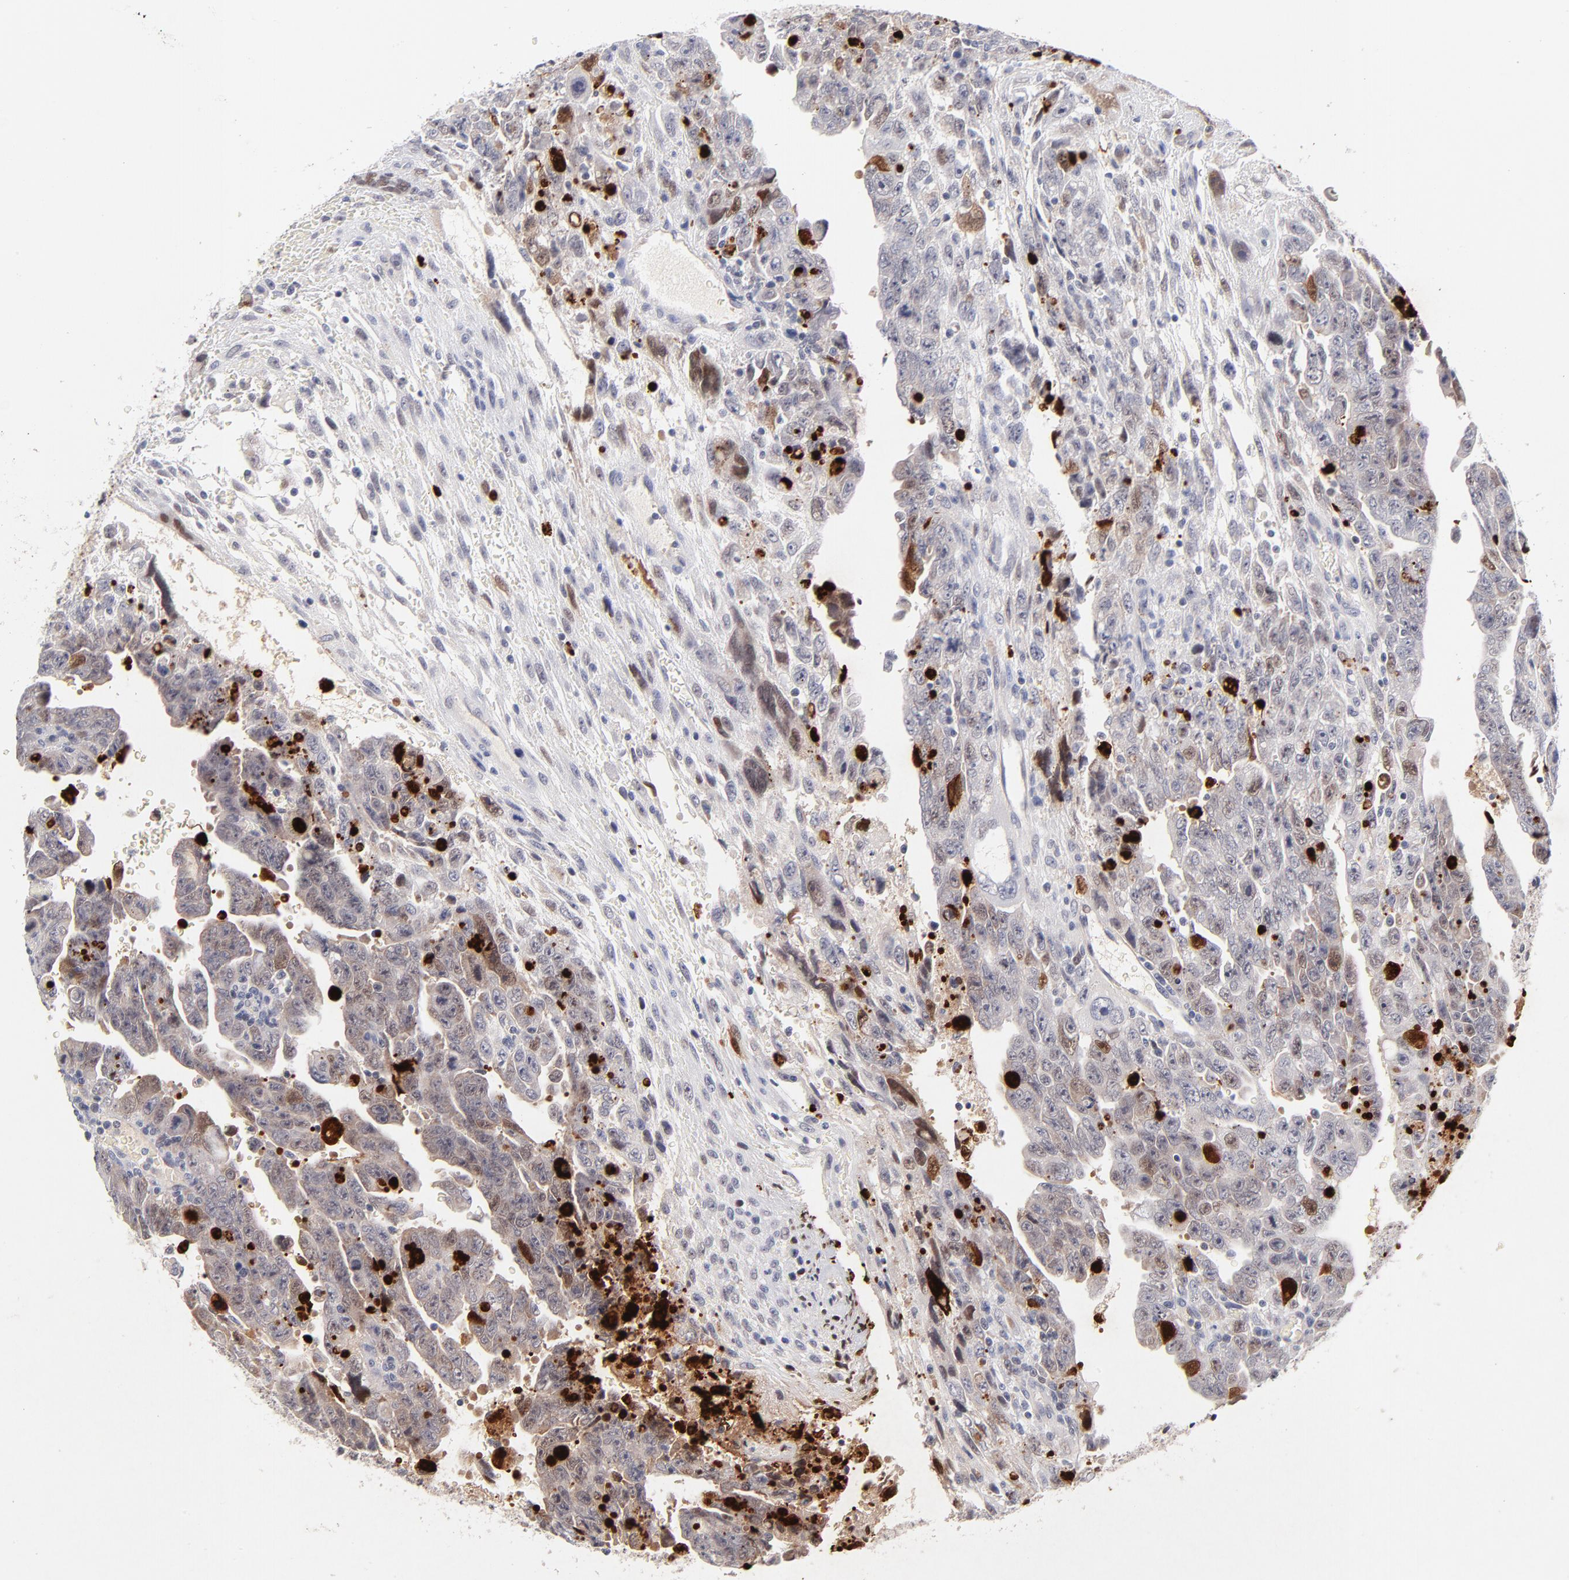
{"staining": {"intensity": "weak", "quantity": "25%-75%", "location": "cytoplasmic/membranous,nuclear"}, "tissue": "testis cancer", "cell_type": "Tumor cells", "image_type": "cancer", "snomed": [{"axis": "morphology", "description": "Carcinoma, Embryonal, NOS"}, {"axis": "topography", "description": "Testis"}], "caption": "Protein analysis of embryonal carcinoma (testis) tissue displays weak cytoplasmic/membranous and nuclear positivity in approximately 25%-75% of tumor cells.", "gene": "PARP1", "patient": {"sex": "male", "age": 28}}